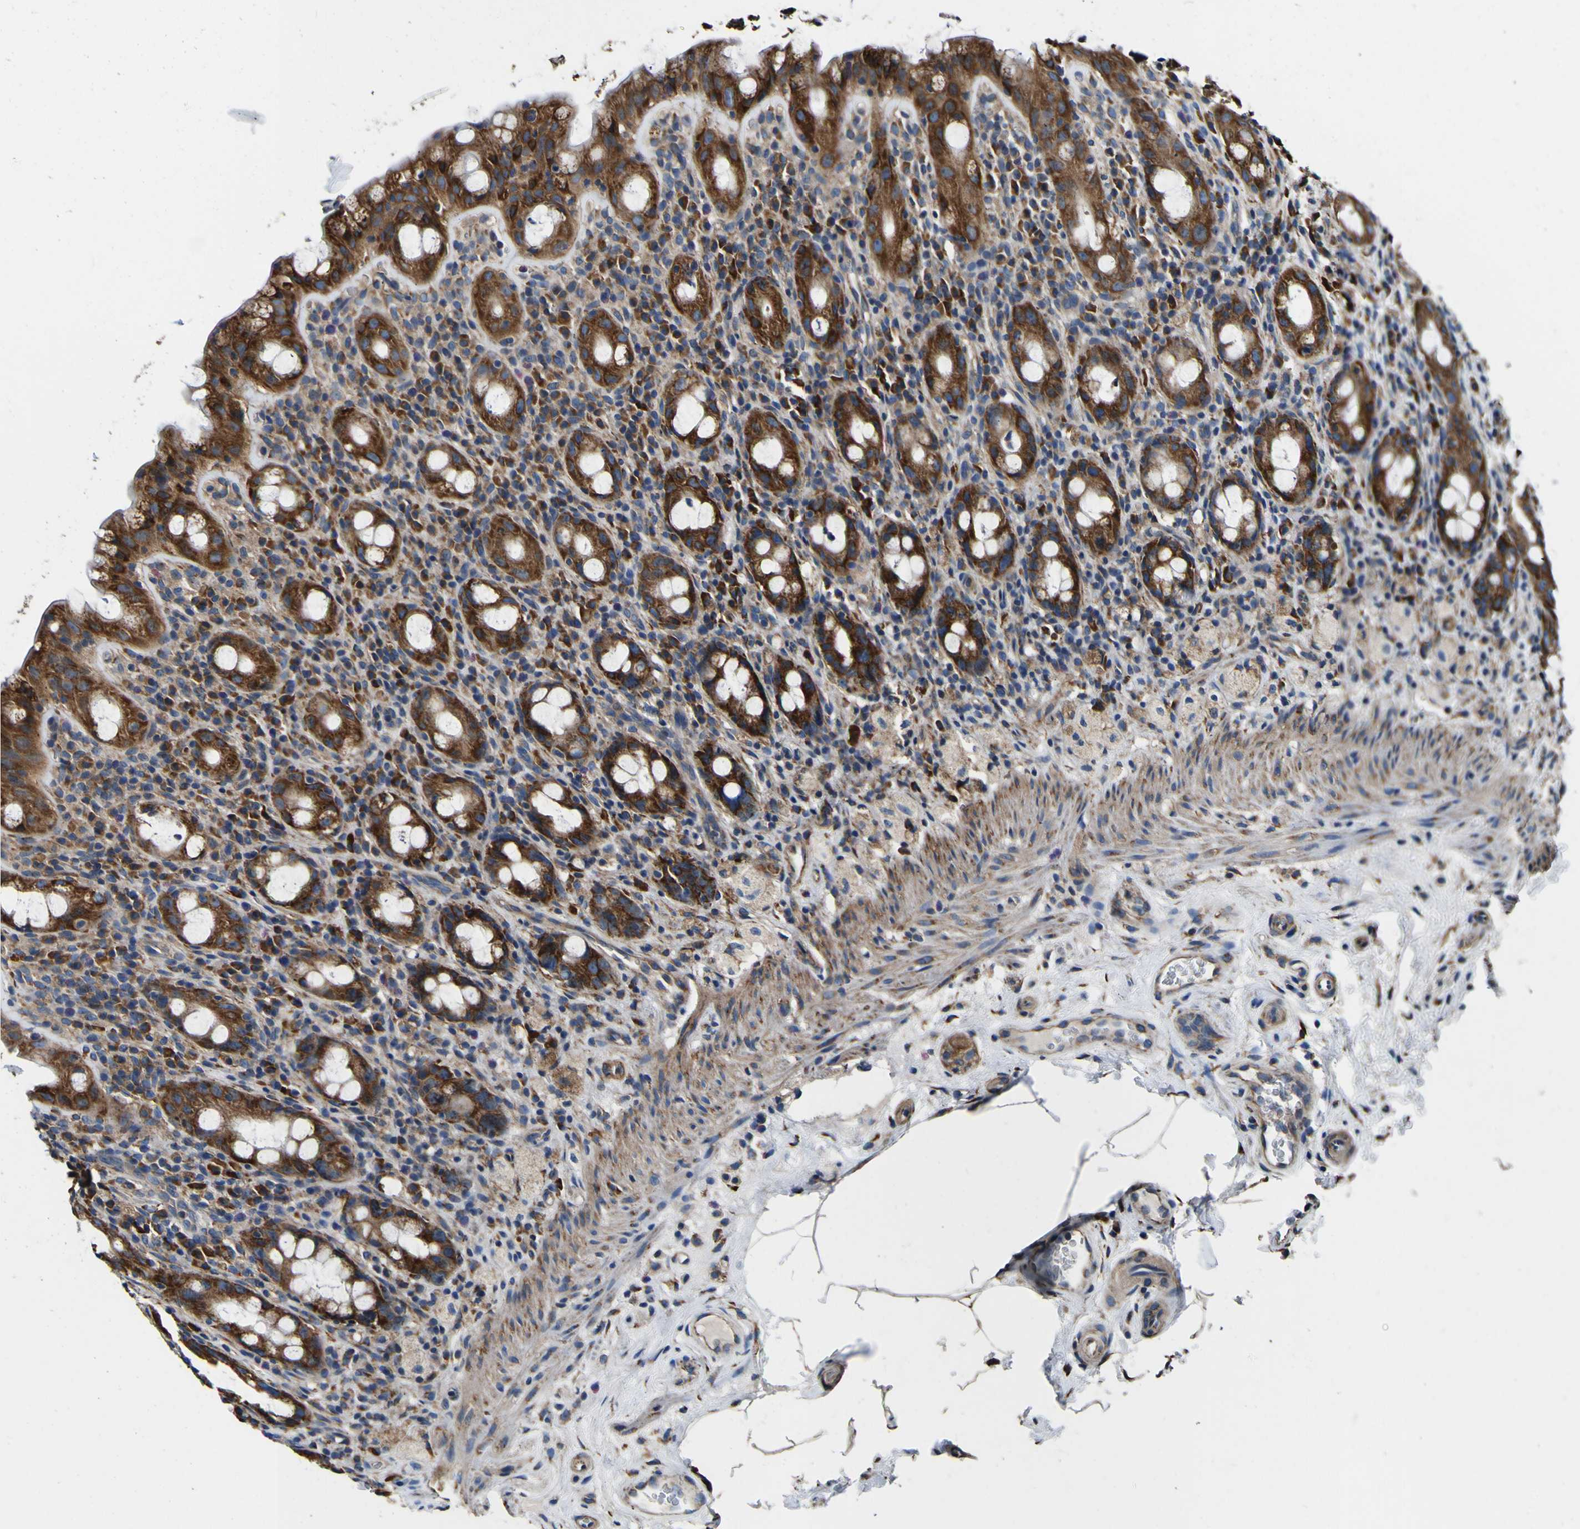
{"staining": {"intensity": "strong", "quantity": ">75%", "location": "cytoplasmic/membranous"}, "tissue": "rectum", "cell_type": "Glandular cells", "image_type": "normal", "snomed": [{"axis": "morphology", "description": "Normal tissue, NOS"}, {"axis": "topography", "description": "Rectum"}], "caption": "Immunohistochemical staining of unremarkable rectum demonstrates strong cytoplasmic/membranous protein expression in approximately >75% of glandular cells.", "gene": "INPP5A", "patient": {"sex": "male", "age": 44}}